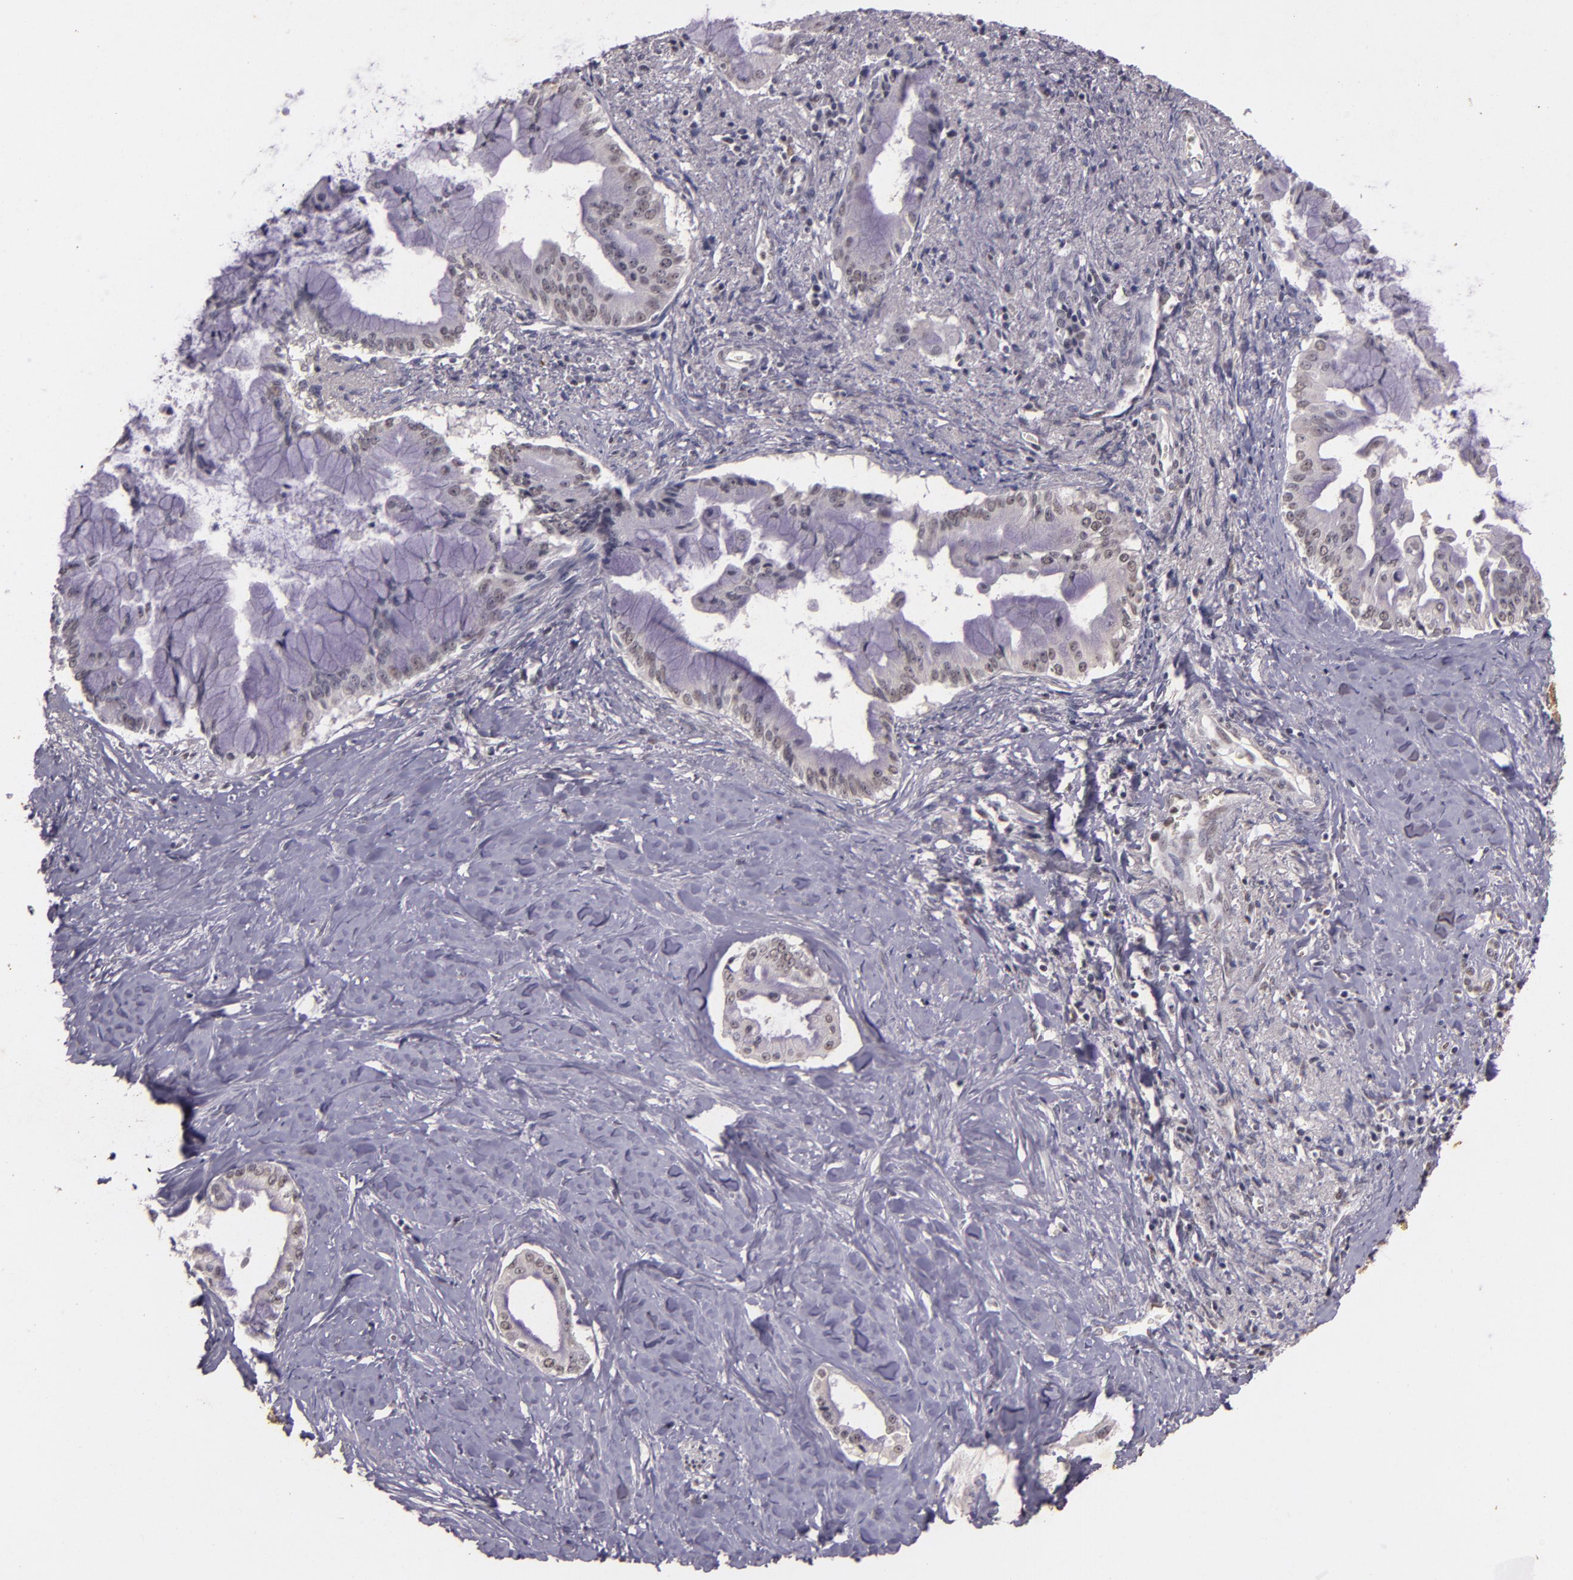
{"staining": {"intensity": "negative", "quantity": "none", "location": "none"}, "tissue": "pancreatic cancer", "cell_type": "Tumor cells", "image_type": "cancer", "snomed": [{"axis": "morphology", "description": "Adenocarcinoma, NOS"}, {"axis": "topography", "description": "Pancreas"}], "caption": "This is a photomicrograph of IHC staining of pancreatic cancer (adenocarcinoma), which shows no staining in tumor cells. (DAB IHC visualized using brightfield microscopy, high magnification).", "gene": "CBX3", "patient": {"sex": "male", "age": 59}}